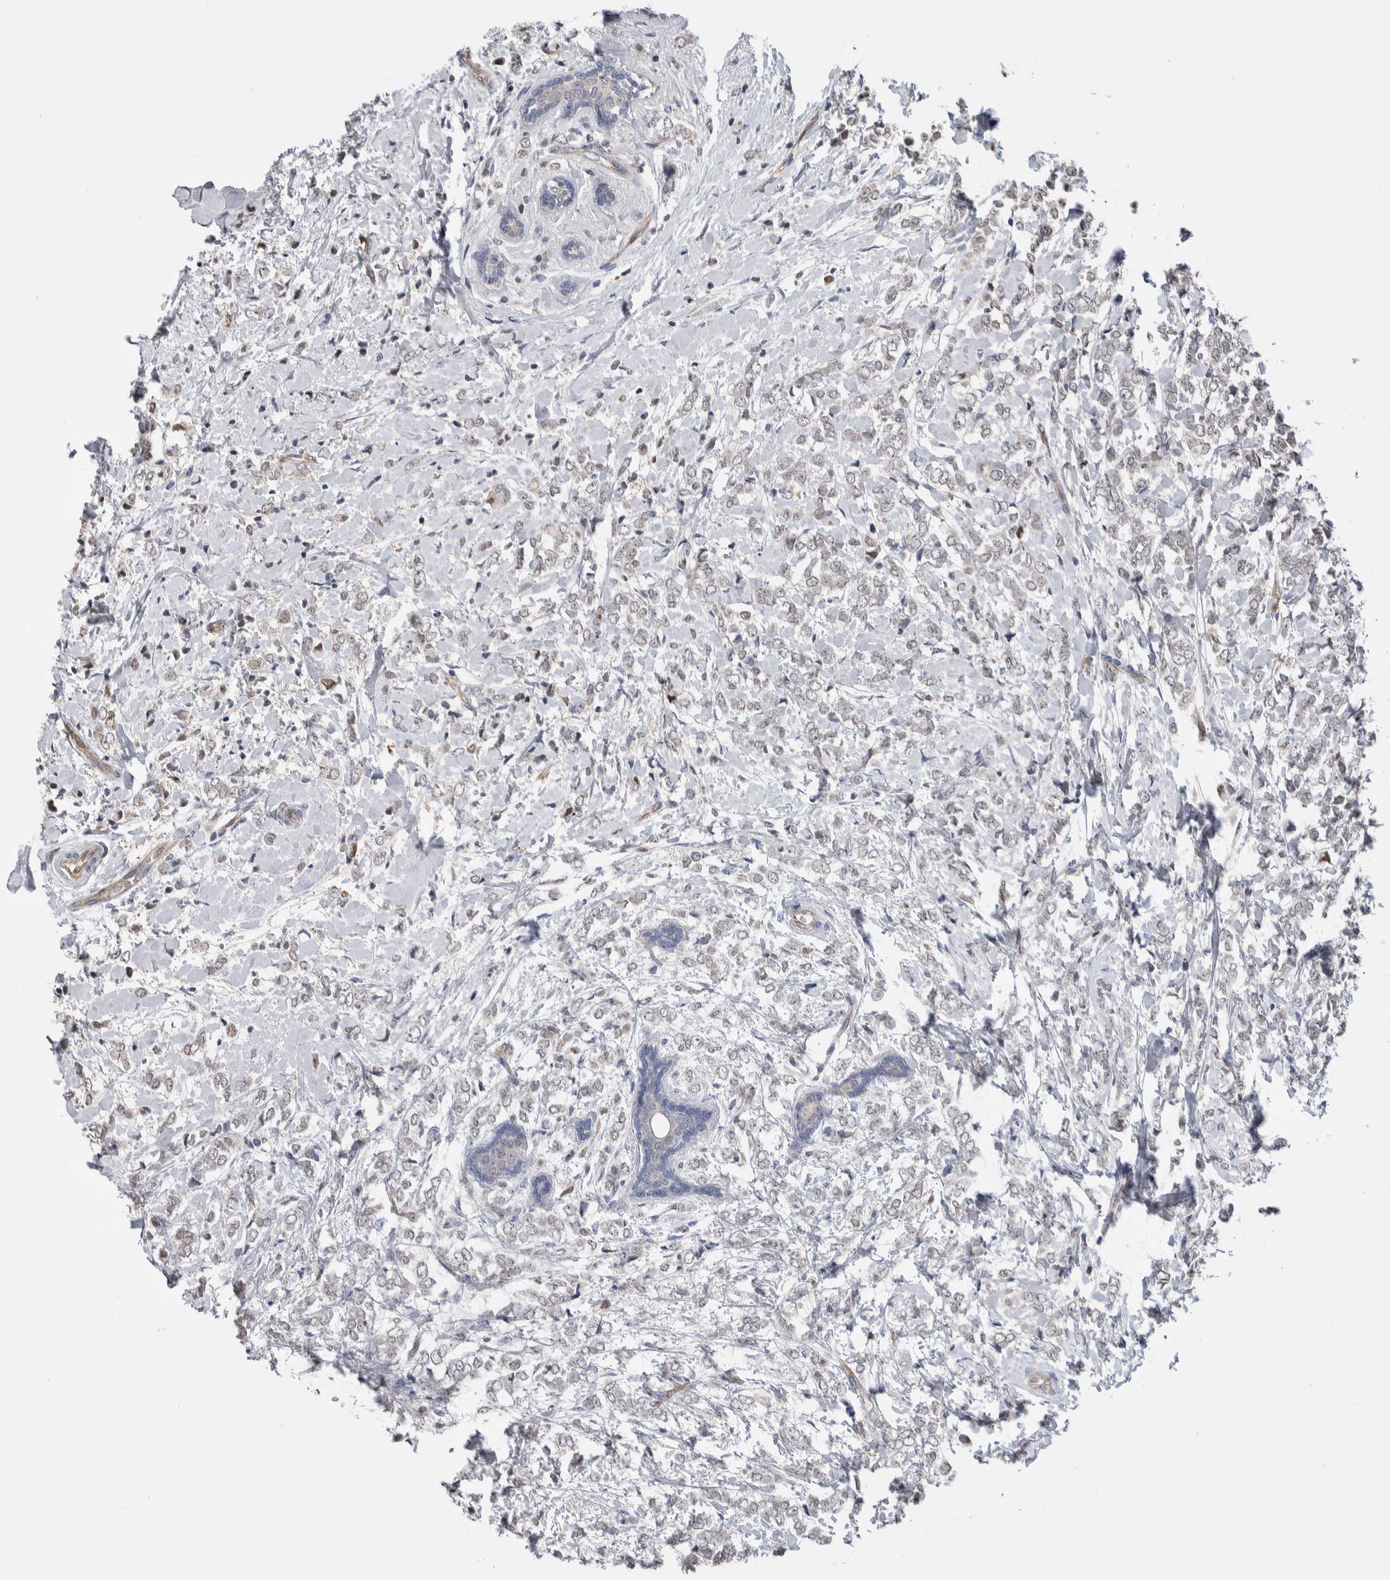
{"staining": {"intensity": "negative", "quantity": "none", "location": "none"}, "tissue": "breast cancer", "cell_type": "Tumor cells", "image_type": "cancer", "snomed": [{"axis": "morphology", "description": "Normal tissue, NOS"}, {"axis": "morphology", "description": "Lobular carcinoma"}, {"axis": "topography", "description": "Breast"}], "caption": "Immunohistochemistry histopathology image of human breast cancer (lobular carcinoma) stained for a protein (brown), which demonstrates no positivity in tumor cells.", "gene": "ZBTB49", "patient": {"sex": "female", "age": 47}}